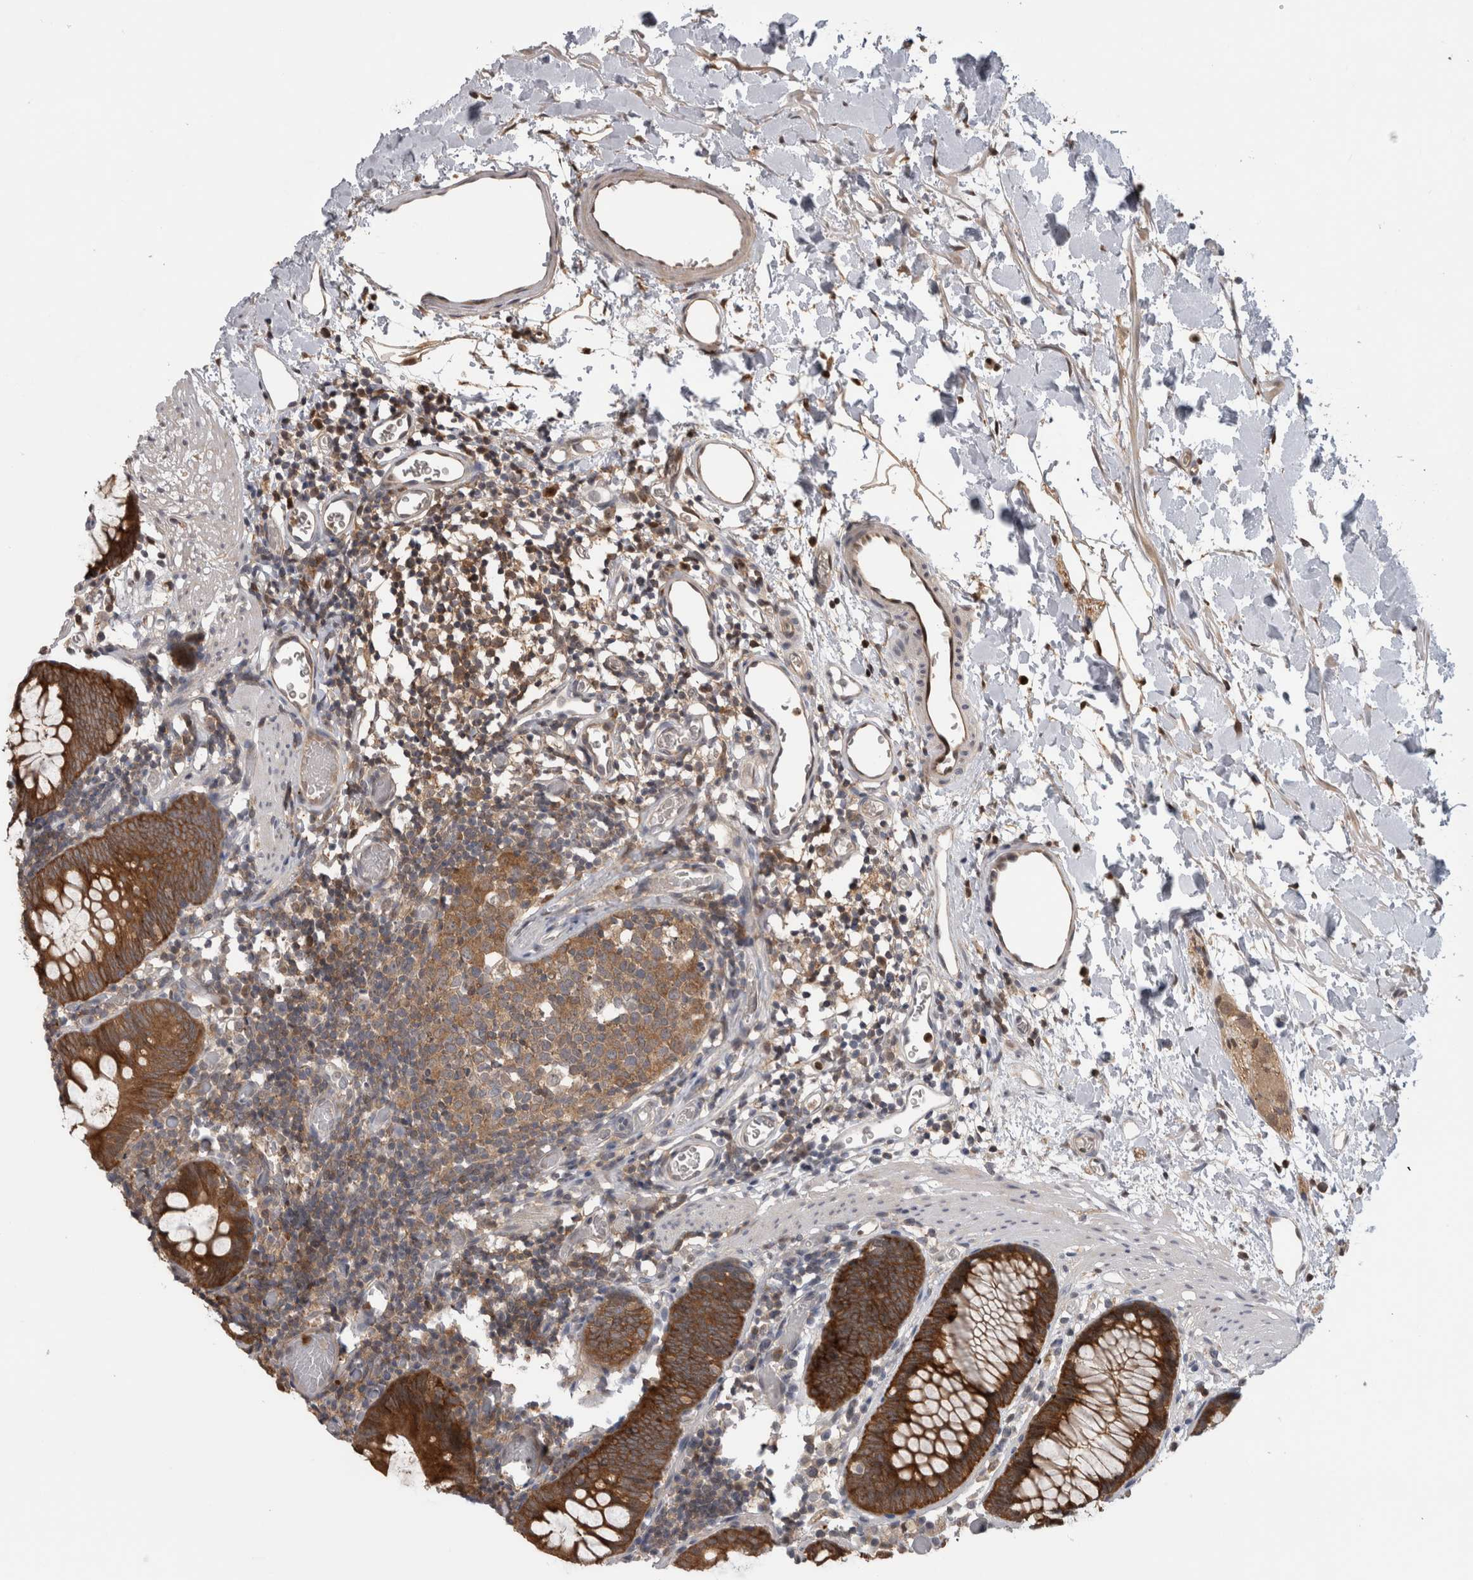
{"staining": {"intensity": "moderate", "quantity": ">75%", "location": "cytoplasmic/membranous,nuclear"}, "tissue": "colon", "cell_type": "Endothelial cells", "image_type": "normal", "snomed": [{"axis": "morphology", "description": "Normal tissue, NOS"}, {"axis": "topography", "description": "Colon"}], "caption": "Immunohistochemistry (IHC) (DAB (3,3'-diaminobenzidine)) staining of benign human colon shows moderate cytoplasmic/membranous,nuclear protein staining in approximately >75% of endothelial cells. The staining was performed using DAB to visualize the protein expression in brown, while the nuclei were stained in blue with hematoxylin (Magnification: 20x).", "gene": "USH1G", "patient": {"sex": "male", "age": 14}}